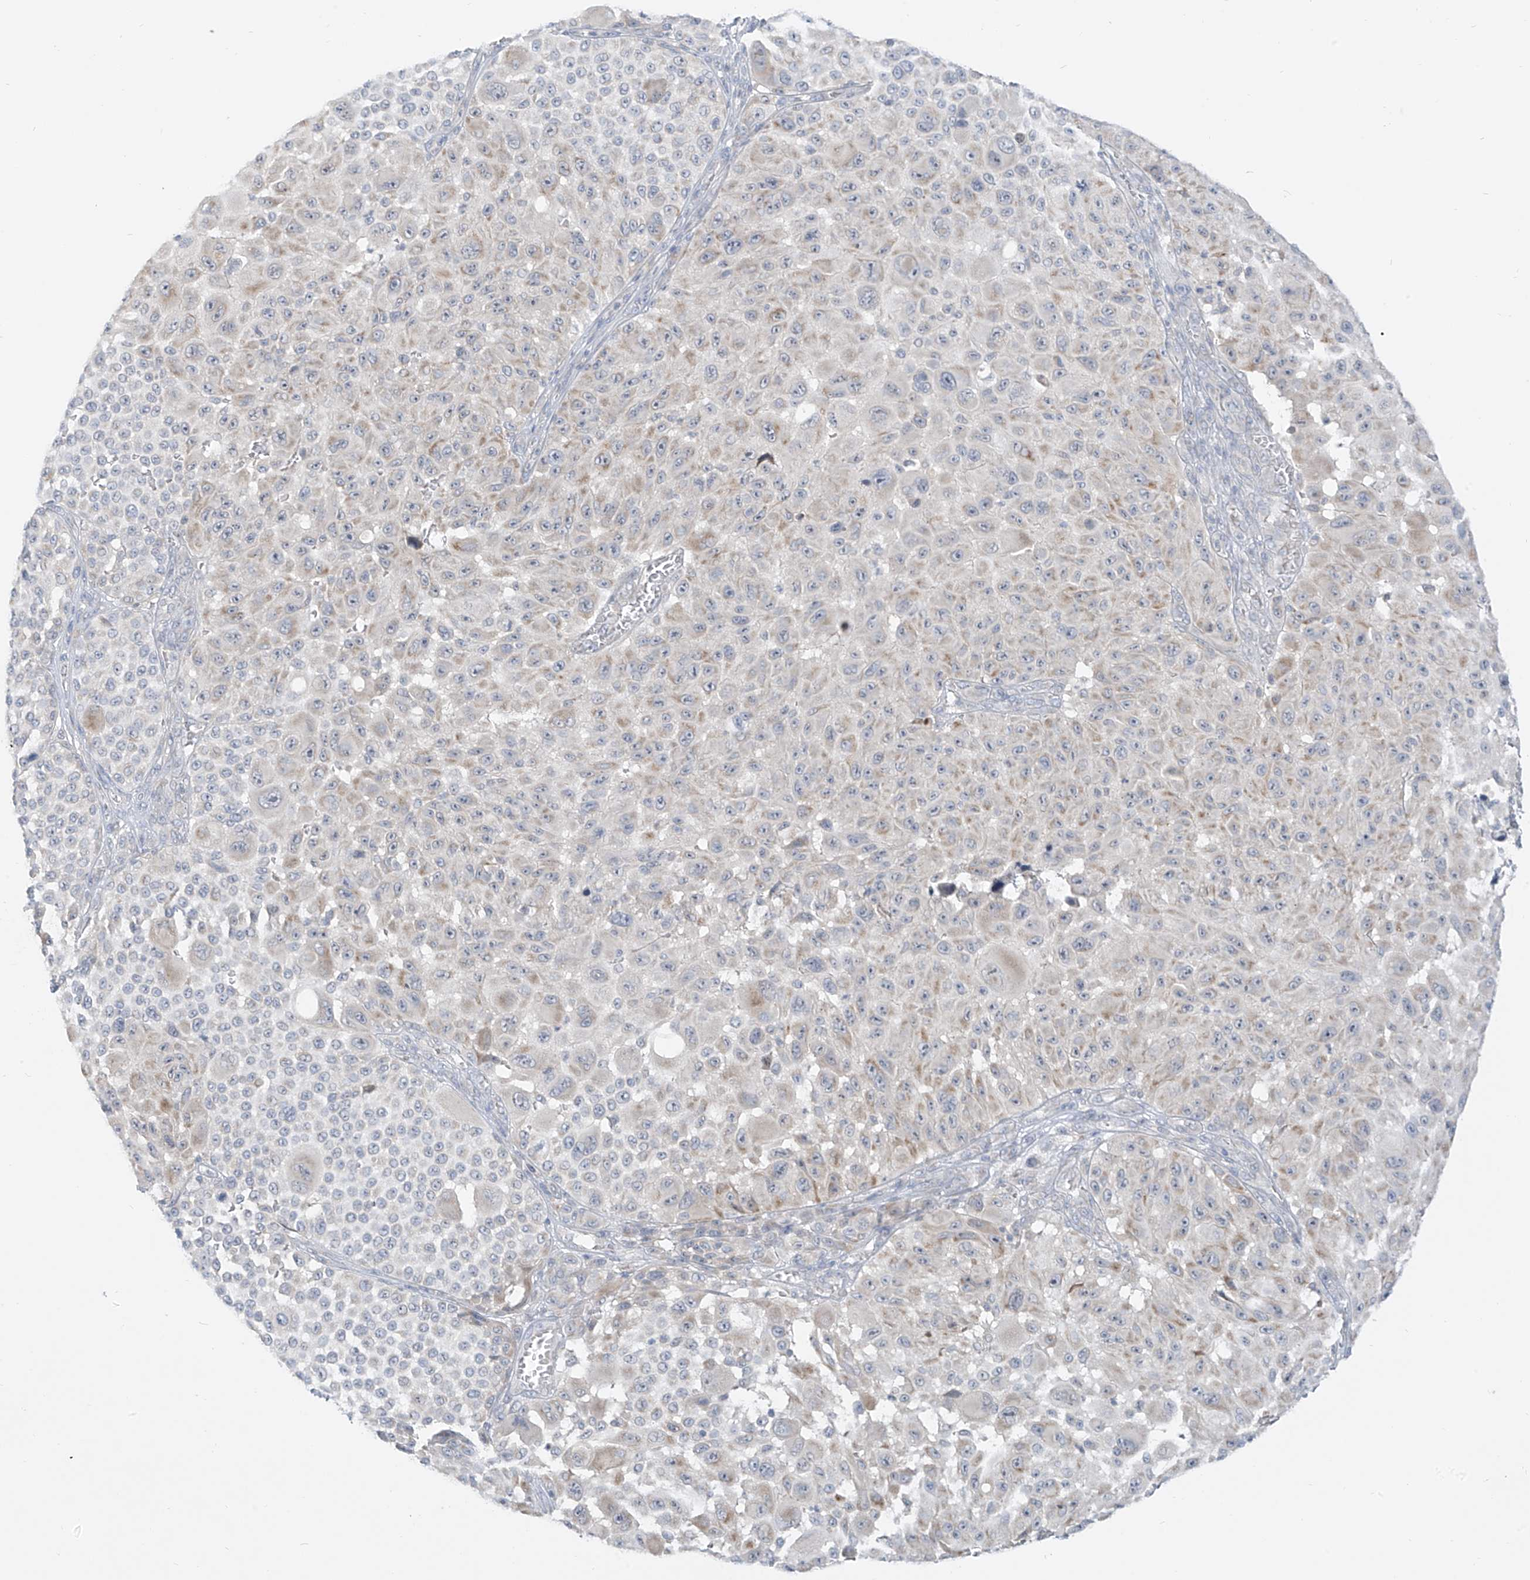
{"staining": {"intensity": "weak", "quantity": "<25%", "location": "cytoplasmic/membranous"}, "tissue": "melanoma", "cell_type": "Tumor cells", "image_type": "cancer", "snomed": [{"axis": "morphology", "description": "Malignant melanoma, NOS"}, {"axis": "topography", "description": "Skin"}], "caption": "The photomicrograph demonstrates no significant staining in tumor cells of melanoma.", "gene": "C2orf42", "patient": {"sex": "male", "age": 83}}